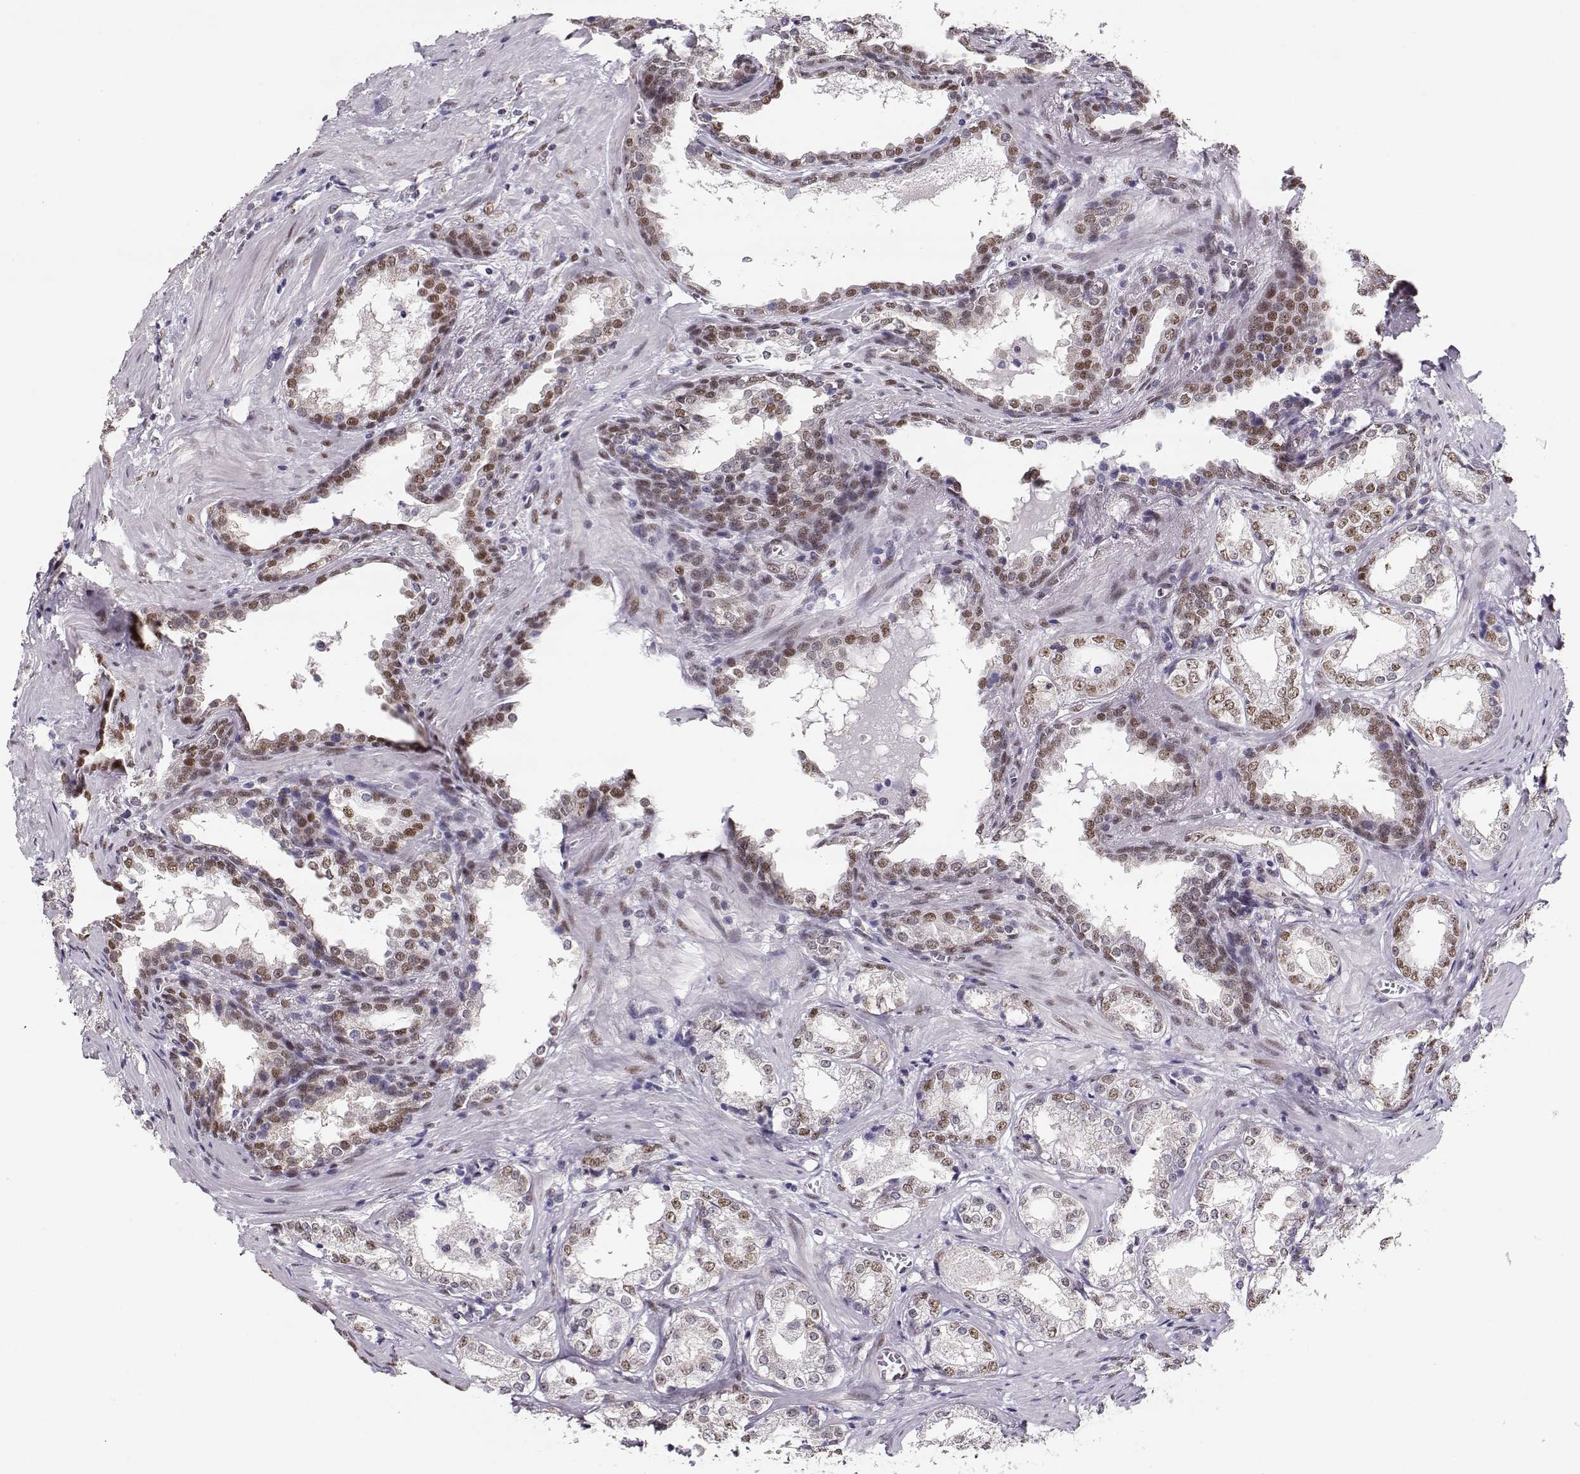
{"staining": {"intensity": "moderate", "quantity": "25%-75%", "location": "nuclear"}, "tissue": "prostate cancer", "cell_type": "Tumor cells", "image_type": "cancer", "snomed": [{"axis": "morphology", "description": "Adenocarcinoma, NOS"}, {"axis": "topography", "description": "Prostate and seminal vesicle, NOS"}], "caption": "Protein staining of prostate adenocarcinoma tissue reveals moderate nuclear positivity in approximately 25%-75% of tumor cells.", "gene": "POLI", "patient": {"sex": "male", "age": 63}}